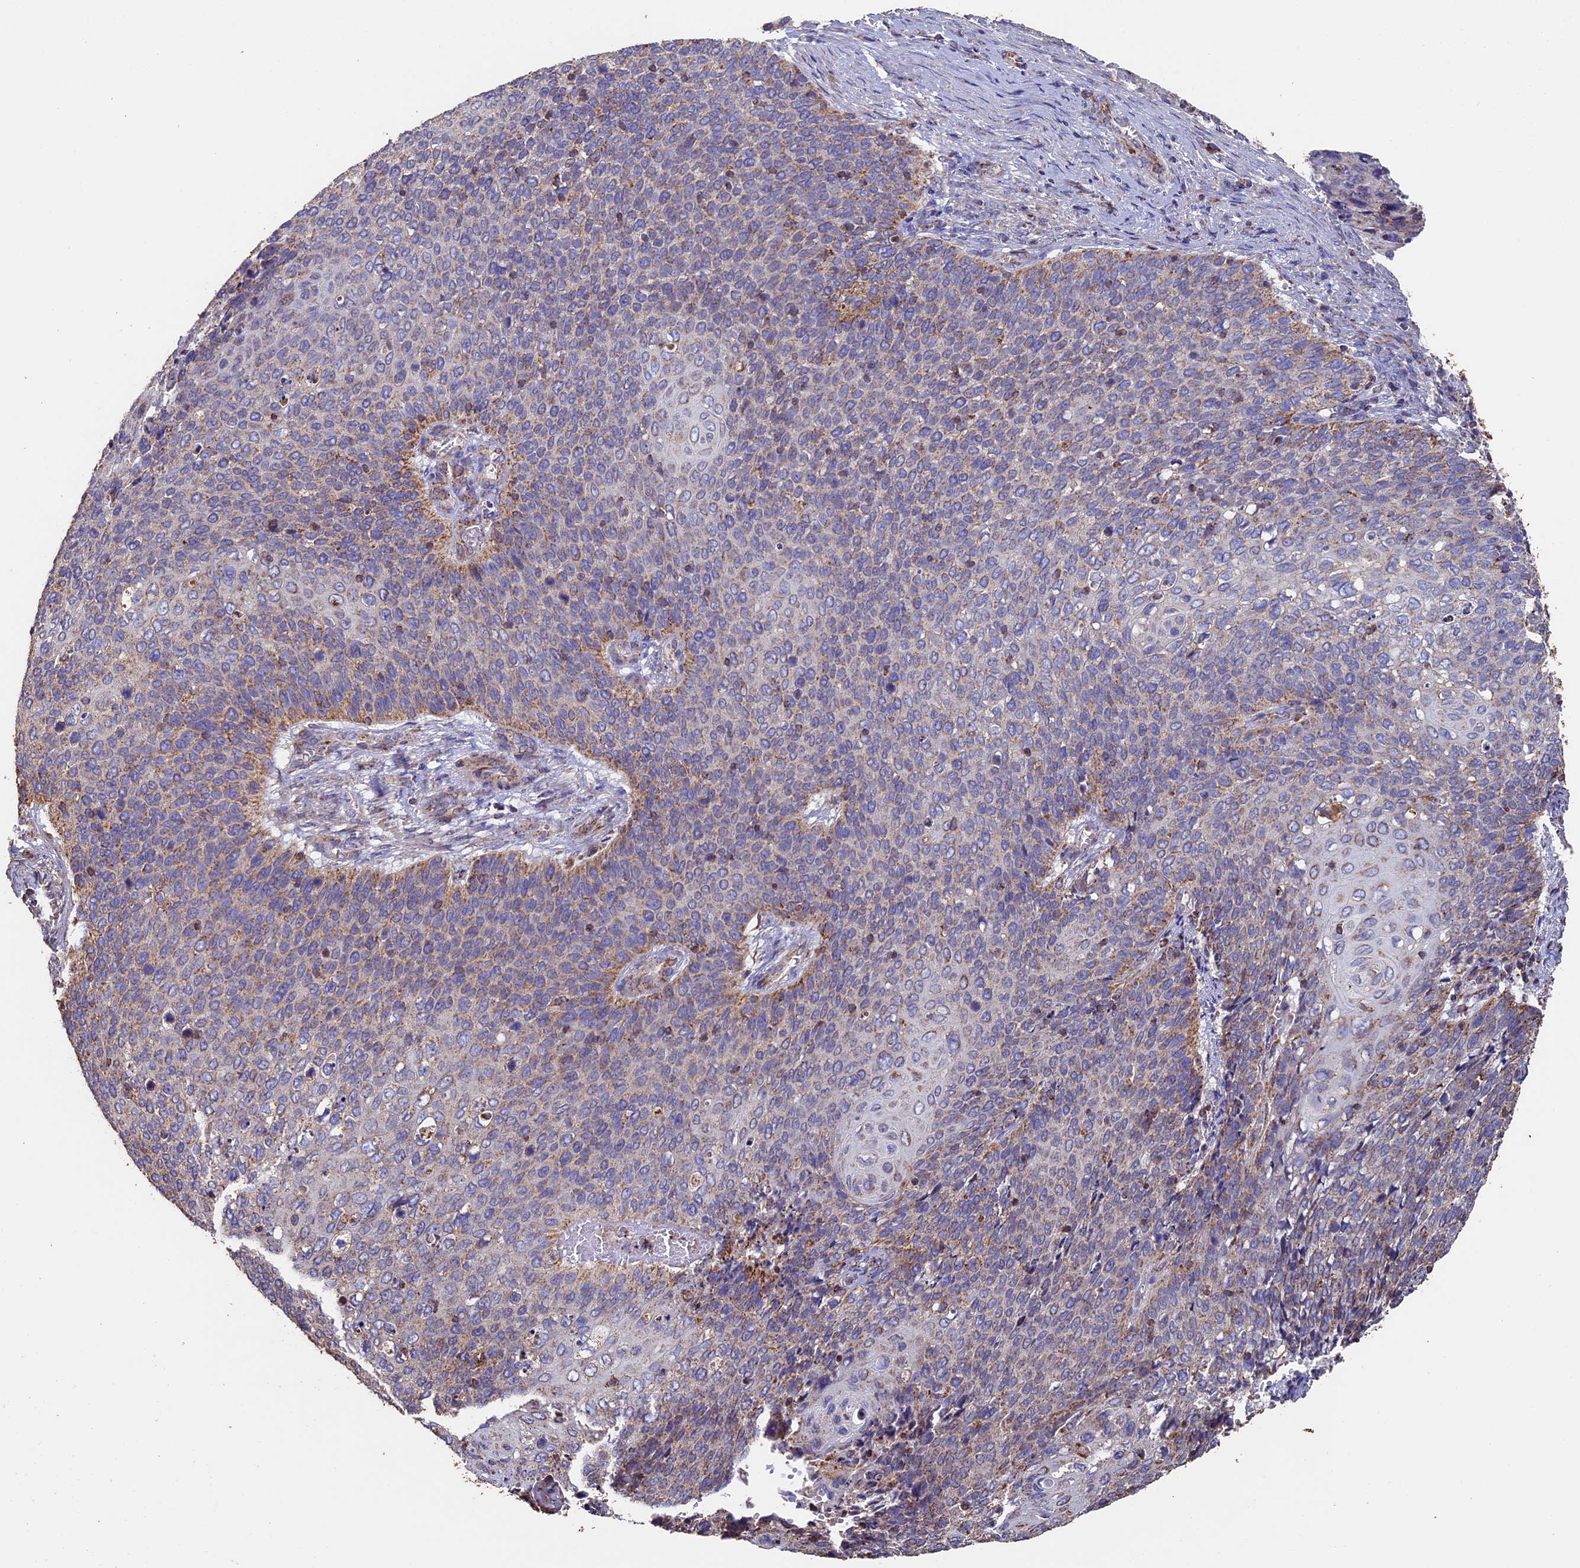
{"staining": {"intensity": "moderate", "quantity": "25%-75%", "location": "cytoplasmic/membranous"}, "tissue": "cervical cancer", "cell_type": "Tumor cells", "image_type": "cancer", "snomed": [{"axis": "morphology", "description": "Squamous cell carcinoma, NOS"}, {"axis": "topography", "description": "Cervix"}], "caption": "This is a histology image of immunohistochemistry staining of cervical squamous cell carcinoma, which shows moderate positivity in the cytoplasmic/membranous of tumor cells.", "gene": "ADAT1", "patient": {"sex": "female", "age": 39}}